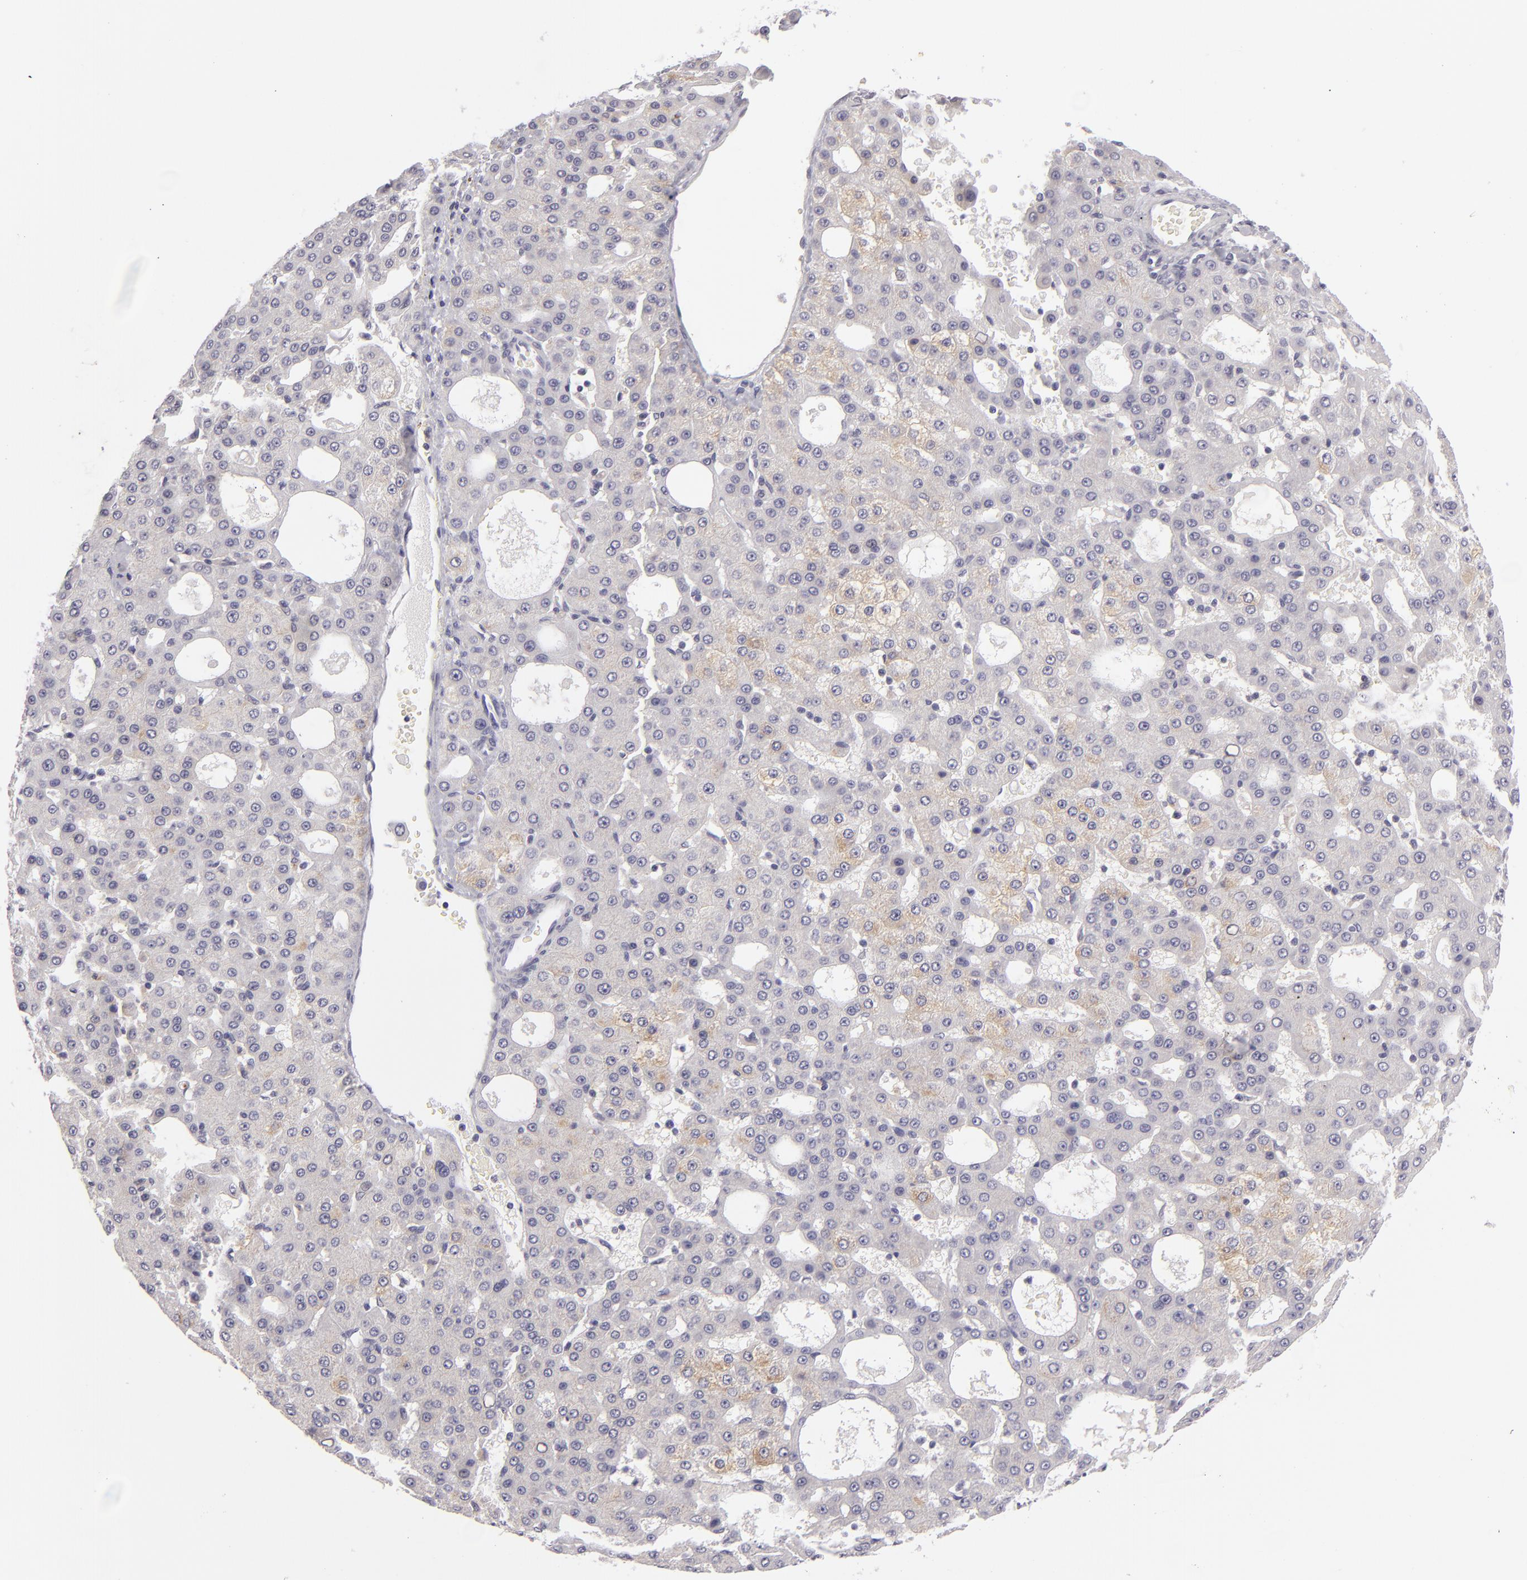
{"staining": {"intensity": "negative", "quantity": "none", "location": "none"}, "tissue": "liver cancer", "cell_type": "Tumor cells", "image_type": "cancer", "snomed": [{"axis": "morphology", "description": "Carcinoma, Hepatocellular, NOS"}, {"axis": "topography", "description": "Liver"}], "caption": "Liver hepatocellular carcinoma stained for a protein using immunohistochemistry (IHC) displays no positivity tumor cells.", "gene": "TNNC1", "patient": {"sex": "male", "age": 47}}